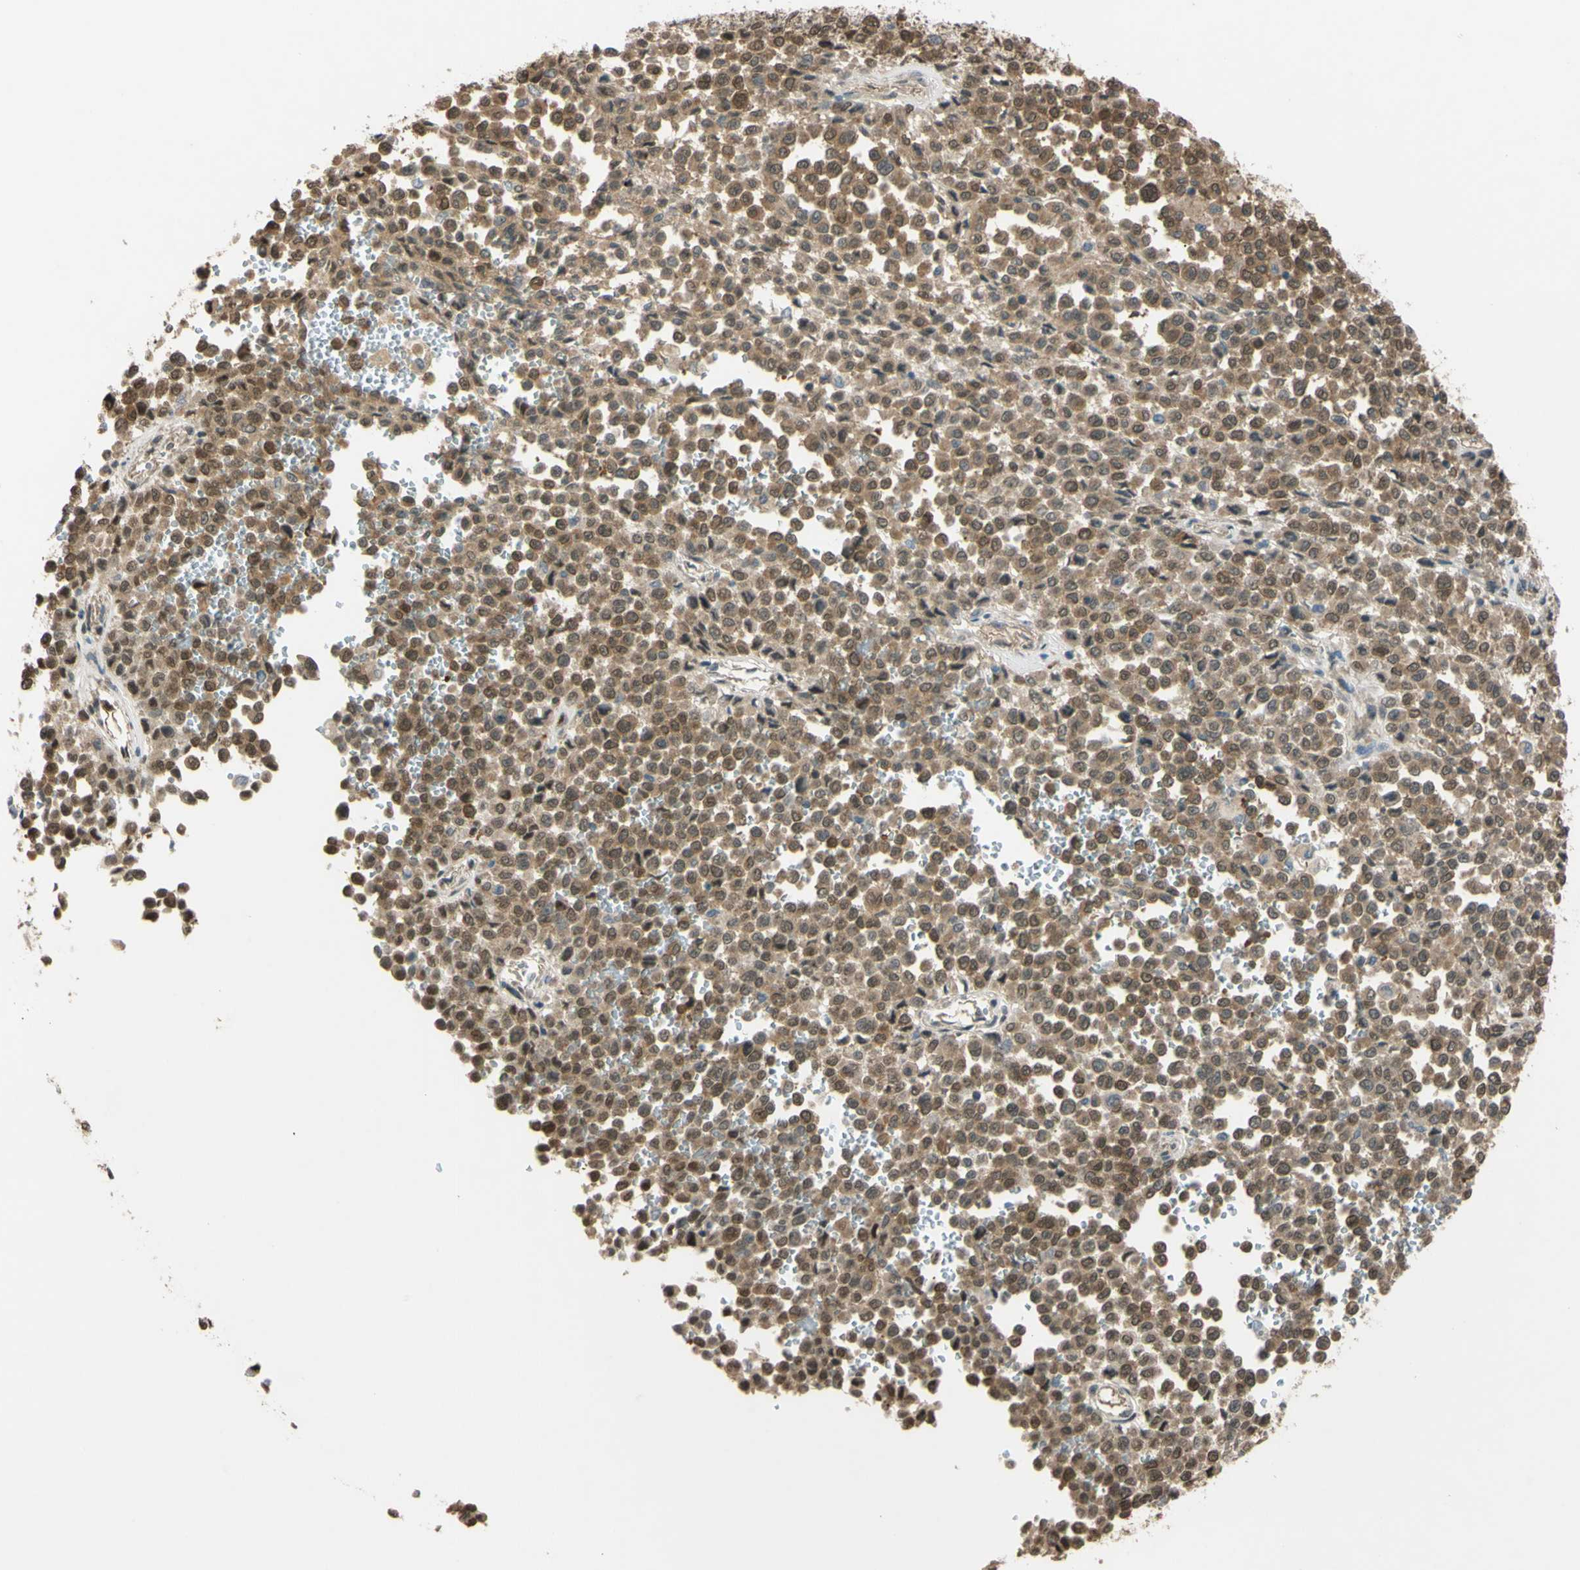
{"staining": {"intensity": "moderate", "quantity": ">75%", "location": "cytoplasmic/membranous"}, "tissue": "melanoma", "cell_type": "Tumor cells", "image_type": "cancer", "snomed": [{"axis": "morphology", "description": "Malignant melanoma, Metastatic site"}, {"axis": "topography", "description": "Pancreas"}], "caption": "This histopathology image shows melanoma stained with immunohistochemistry (IHC) to label a protein in brown. The cytoplasmic/membranous of tumor cells show moderate positivity for the protein. Nuclei are counter-stained blue.", "gene": "YWHAQ", "patient": {"sex": "female", "age": 30}}